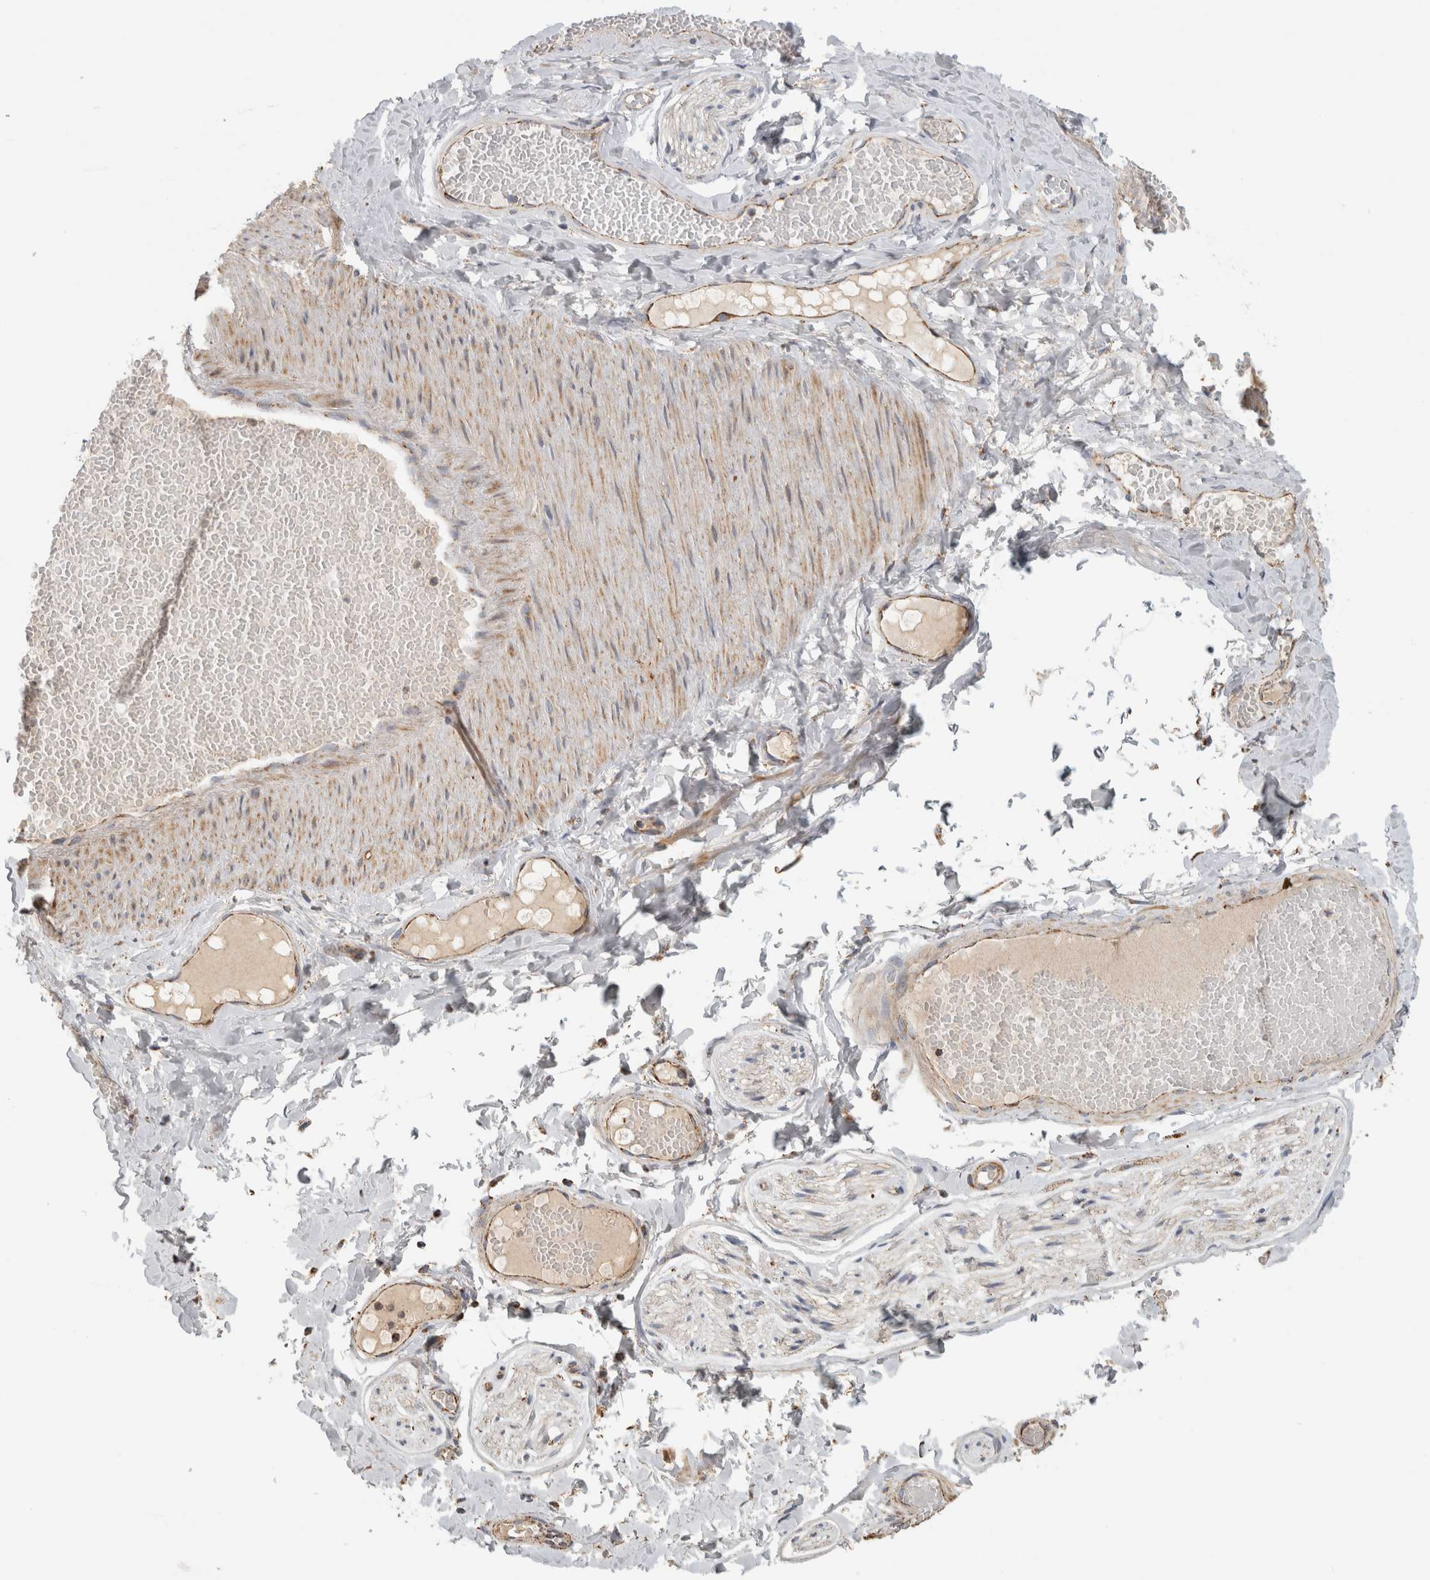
{"staining": {"intensity": "moderate", "quantity": "25%-75%", "location": "cytoplasmic/membranous"}, "tissue": "adipose tissue", "cell_type": "Adipocytes", "image_type": "normal", "snomed": [{"axis": "morphology", "description": "Normal tissue, NOS"}, {"axis": "topography", "description": "Adipose tissue"}, {"axis": "topography", "description": "Vascular tissue"}, {"axis": "topography", "description": "Peripheral nerve tissue"}], "caption": "A brown stain highlights moderate cytoplasmic/membranous expression of a protein in adipocytes of normal human adipose tissue. The staining was performed using DAB (3,3'-diaminobenzidine), with brown indicating positive protein expression. Nuclei are stained blue with hematoxylin.", "gene": "ST8SIA1", "patient": {"sex": "male", "age": 25}}